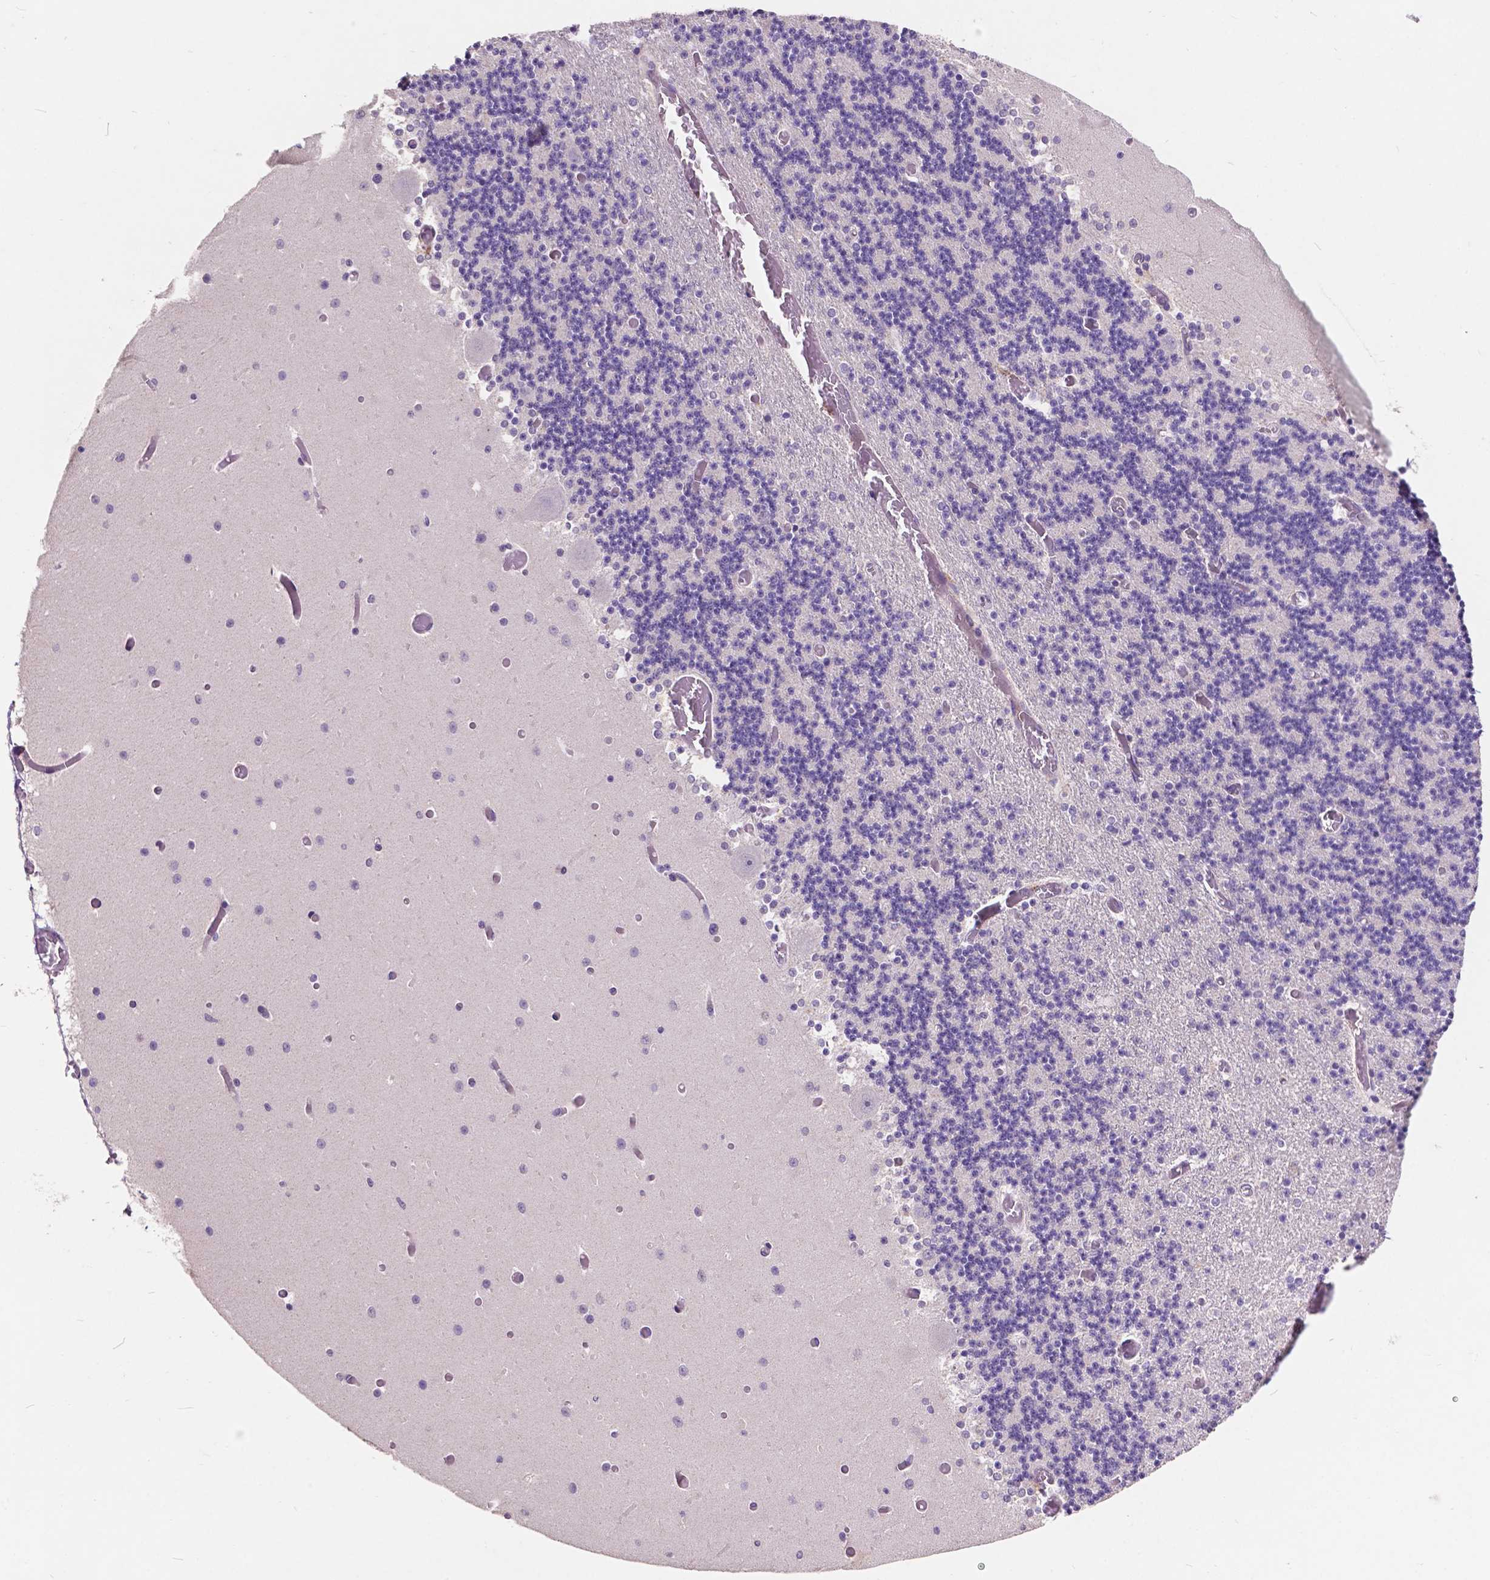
{"staining": {"intensity": "negative", "quantity": "none", "location": "none"}, "tissue": "cerebellum", "cell_type": "Cells in granular layer", "image_type": "normal", "snomed": [{"axis": "morphology", "description": "Normal tissue, NOS"}, {"axis": "topography", "description": "Cerebellum"}], "caption": "A high-resolution micrograph shows immunohistochemistry (IHC) staining of benign cerebellum, which demonstrates no significant expression in cells in granular layer. Nuclei are stained in blue.", "gene": "PLSCR1", "patient": {"sex": "female", "age": 28}}